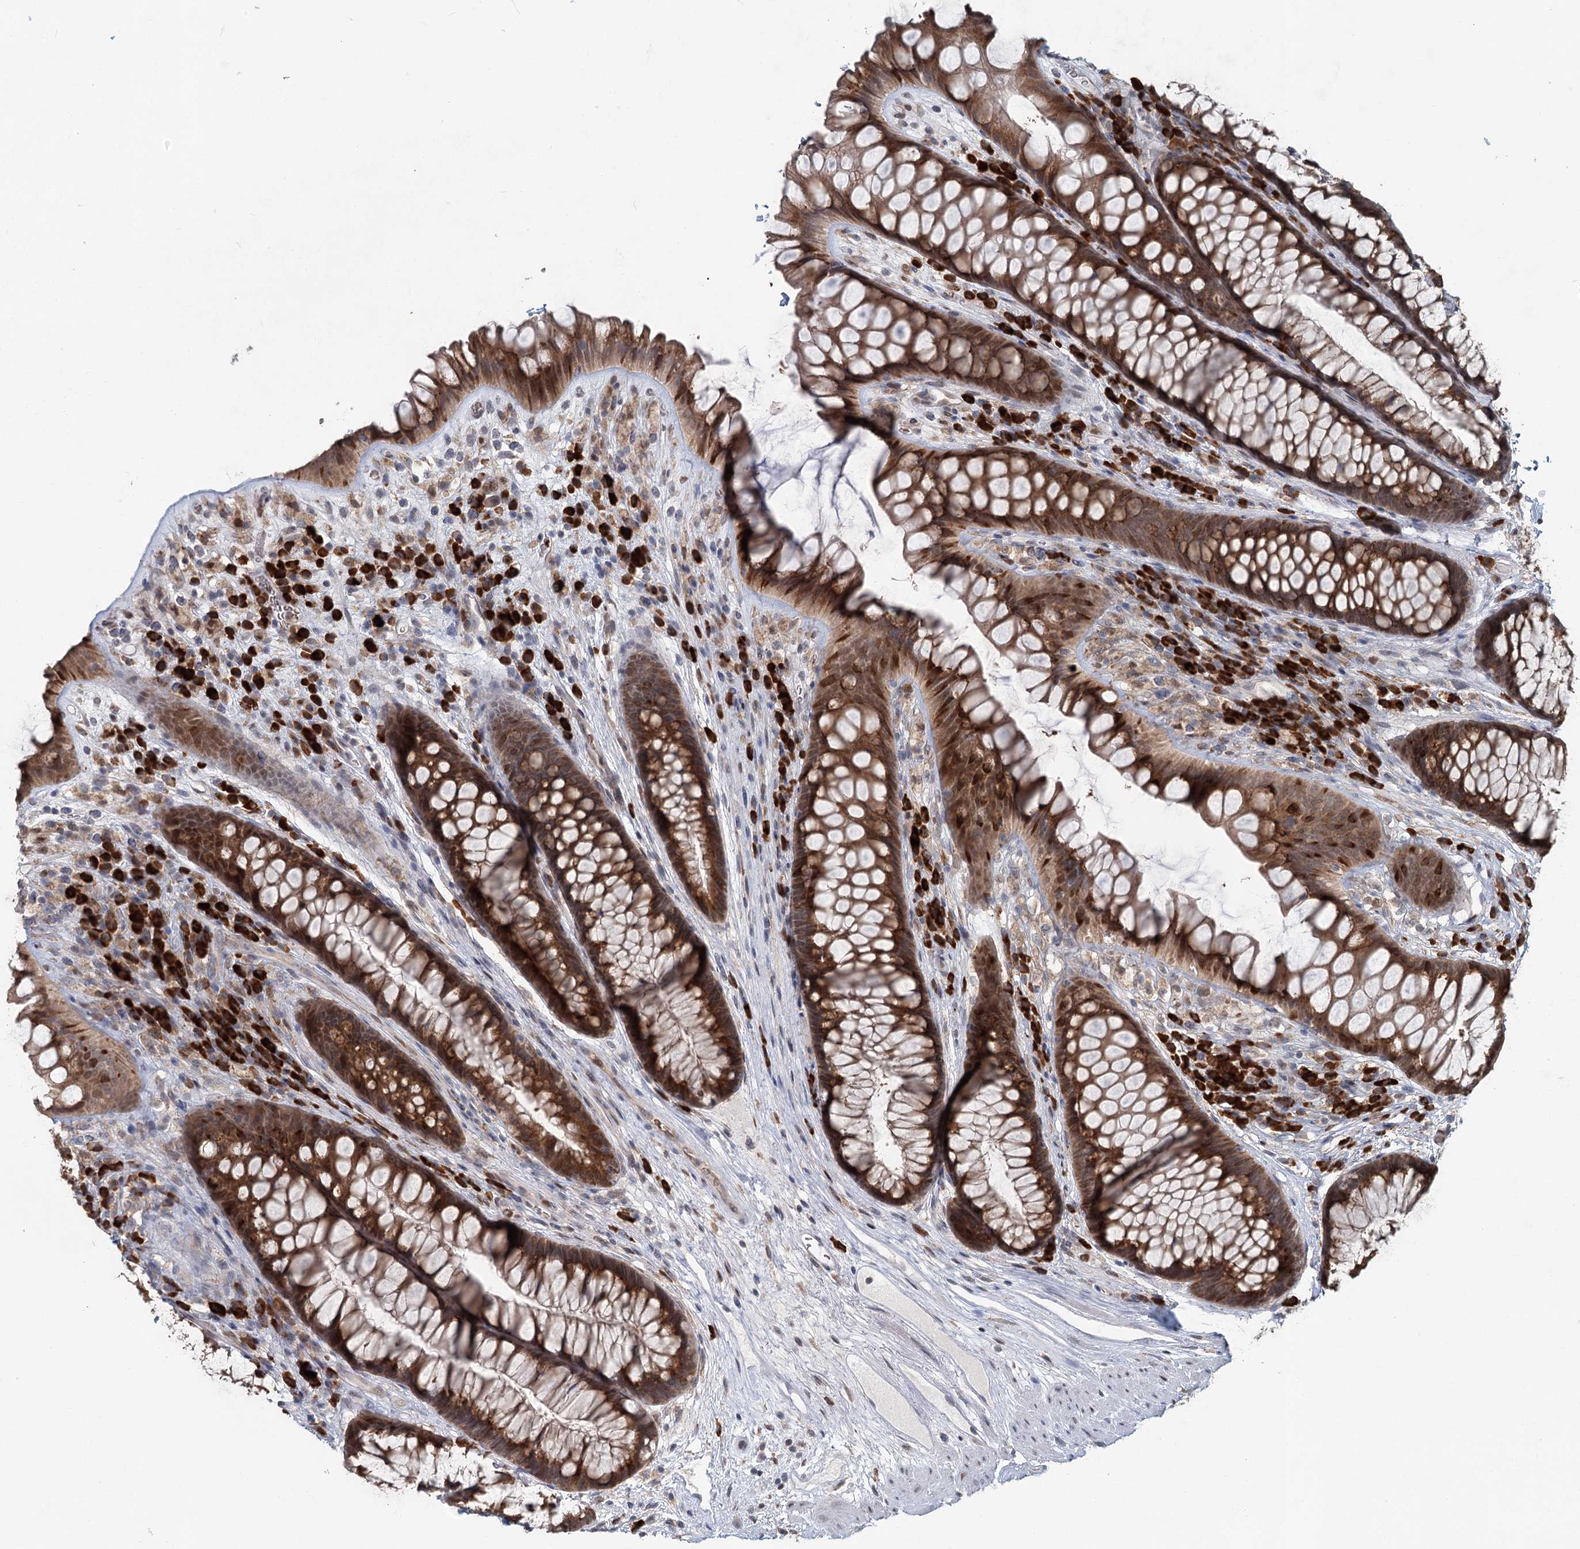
{"staining": {"intensity": "strong", "quantity": ">75%", "location": "cytoplasmic/membranous"}, "tissue": "rectum", "cell_type": "Glandular cells", "image_type": "normal", "snomed": [{"axis": "morphology", "description": "Normal tissue, NOS"}, {"axis": "topography", "description": "Rectum"}], "caption": "Protein expression analysis of unremarkable rectum shows strong cytoplasmic/membranous positivity in about >75% of glandular cells.", "gene": "ADK", "patient": {"sex": "male", "age": 74}}